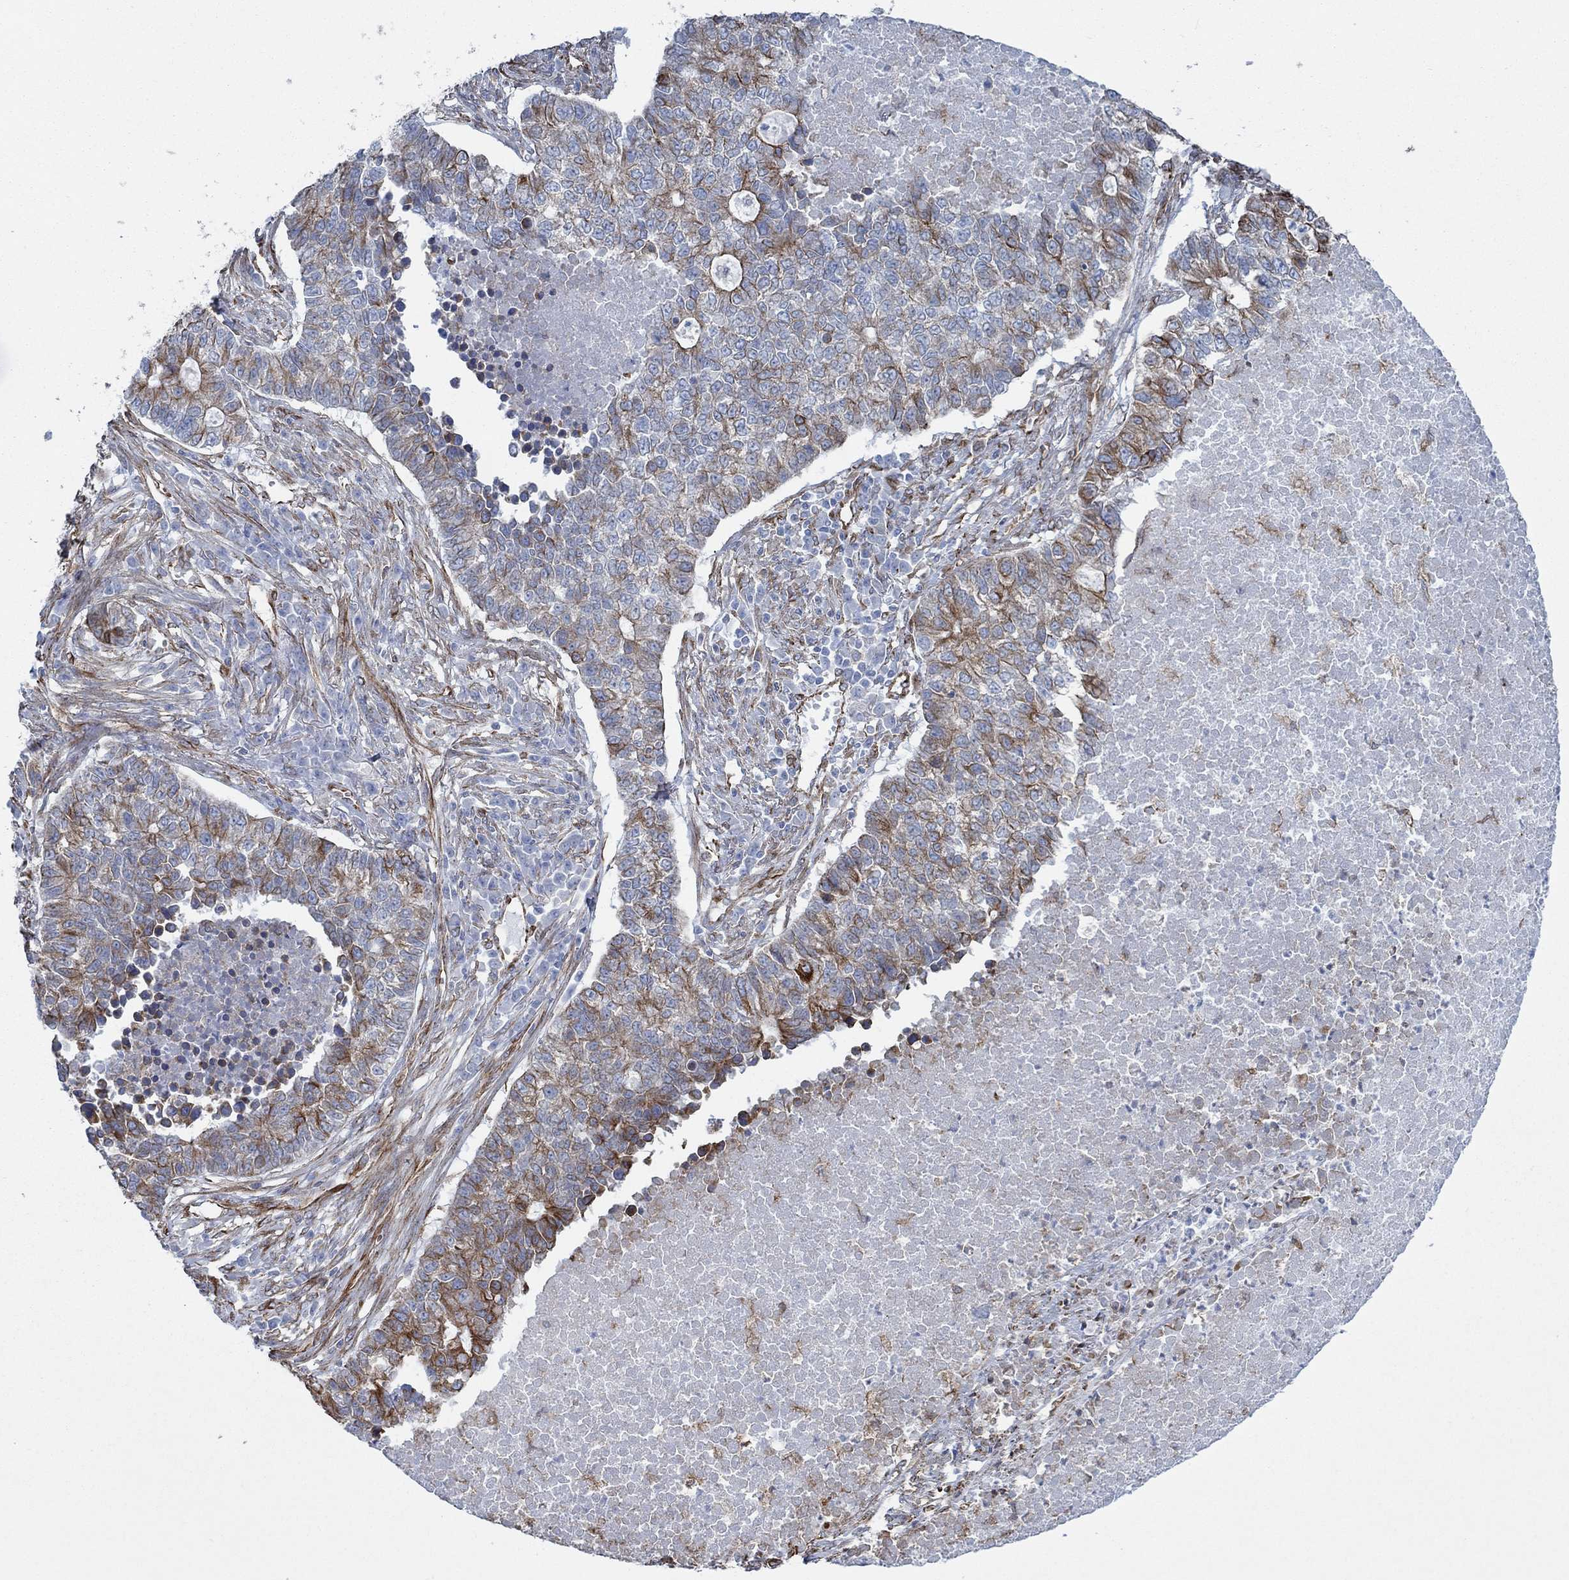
{"staining": {"intensity": "strong", "quantity": "25%-75%", "location": "cytoplasmic/membranous"}, "tissue": "lung cancer", "cell_type": "Tumor cells", "image_type": "cancer", "snomed": [{"axis": "morphology", "description": "Adenocarcinoma, NOS"}, {"axis": "topography", "description": "Lung"}], "caption": "Human lung cancer stained for a protein (brown) demonstrates strong cytoplasmic/membranous positive positivity in about 25%-75% of tumor cells.", "gene": "STC2", "patient": {"sex": "male", "age": 57}}